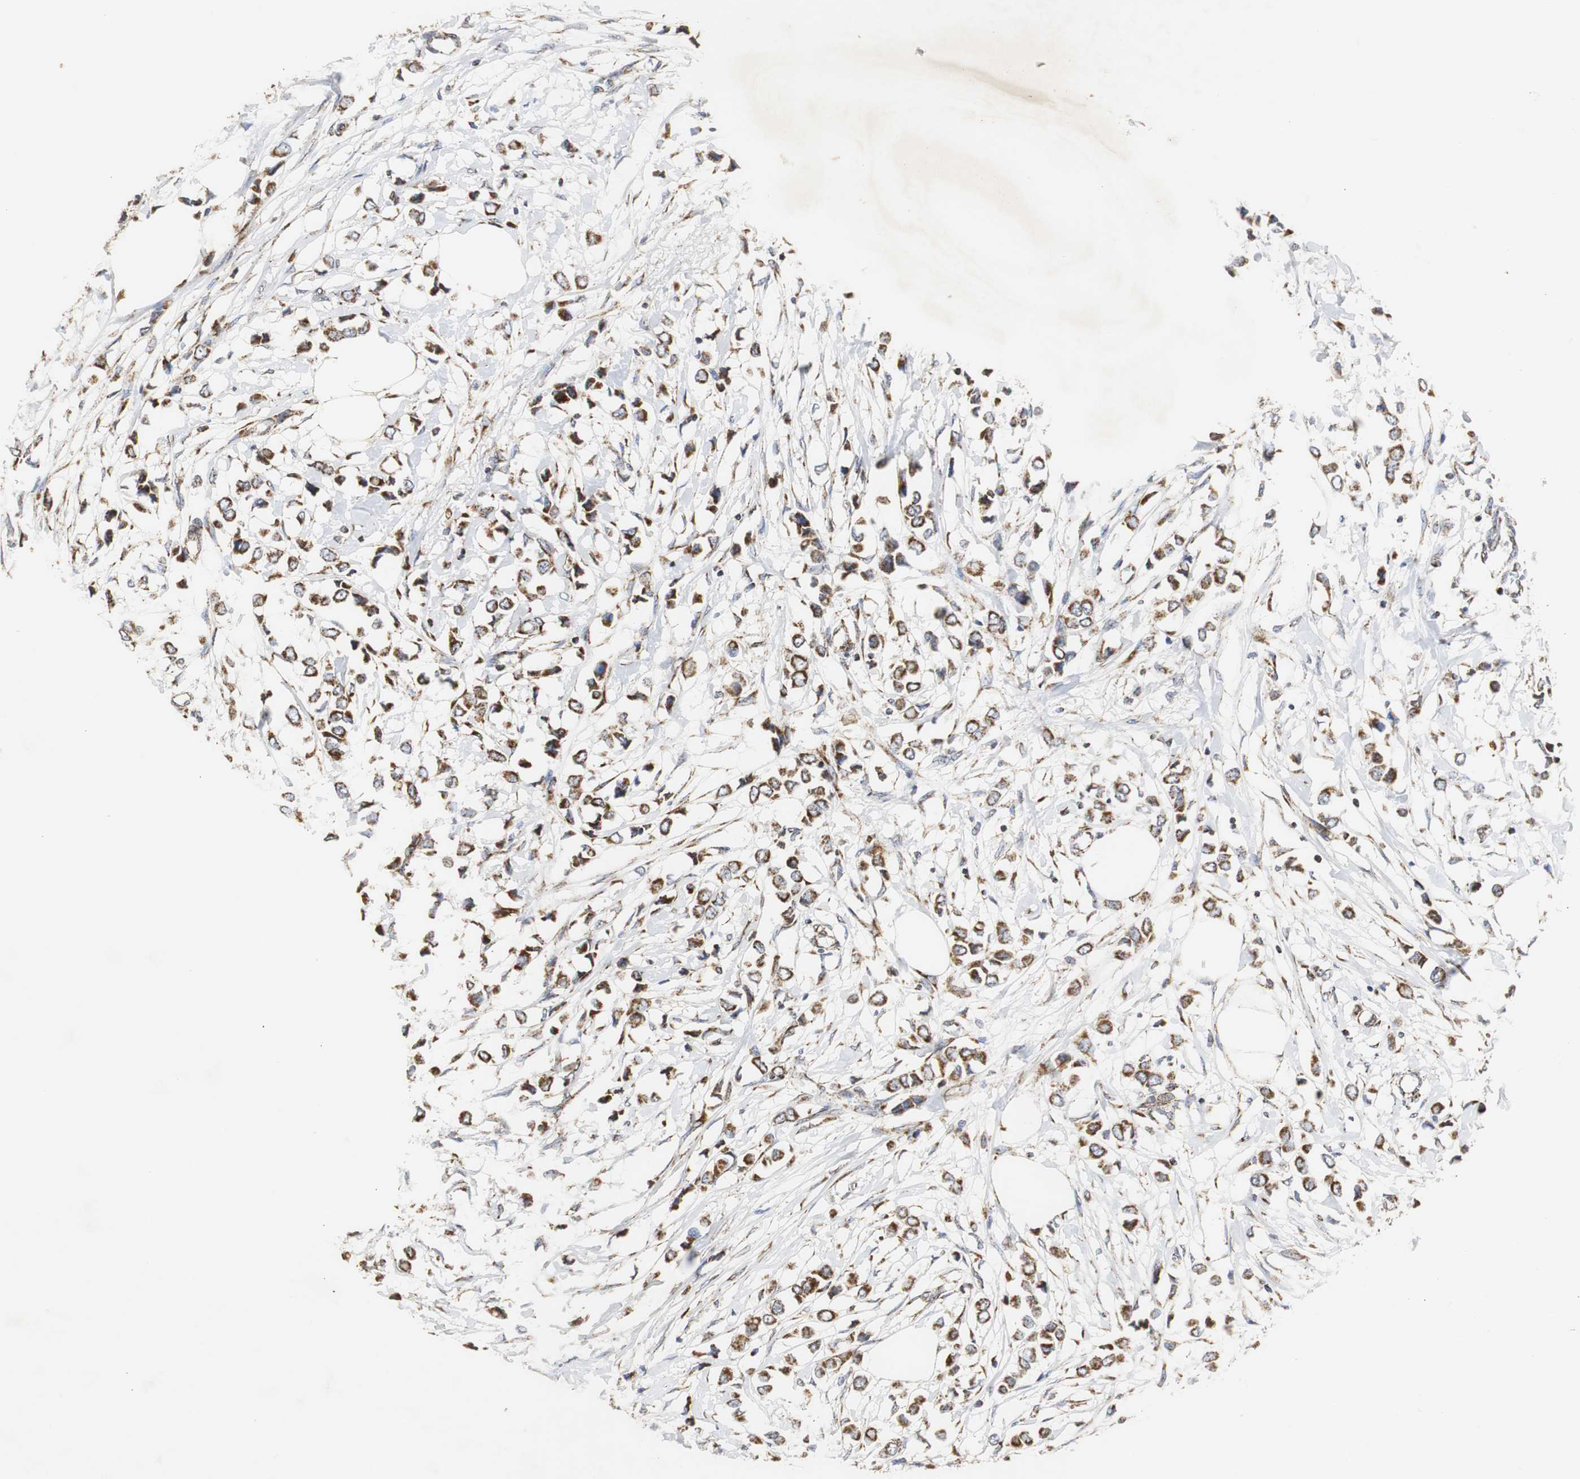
{"staining": {"intensity": "strong", "quantity": ">75%", "location": "cytoplasmic/membranous"}, "tissue": "breast cancer", "cell_type": "Tumor cells", "image_type": "cancer", "snomed": [{"axis": "morphology", "description": "Lobular carcinoma"}, {"axis": "topography", "description": "Breast"}], "caption": "IHC (DAB) staining of lobular carcinoma (breast) reveals strong cytoplasmic/membranous protein expression in about >75% of tumor cells. (DAB (3,3'-diaminobenzidine) = brown stain, brightfield microscopy at high magnification).", "gene": "HSD17B10", "patient": {"sex": "female", "age": 51}}